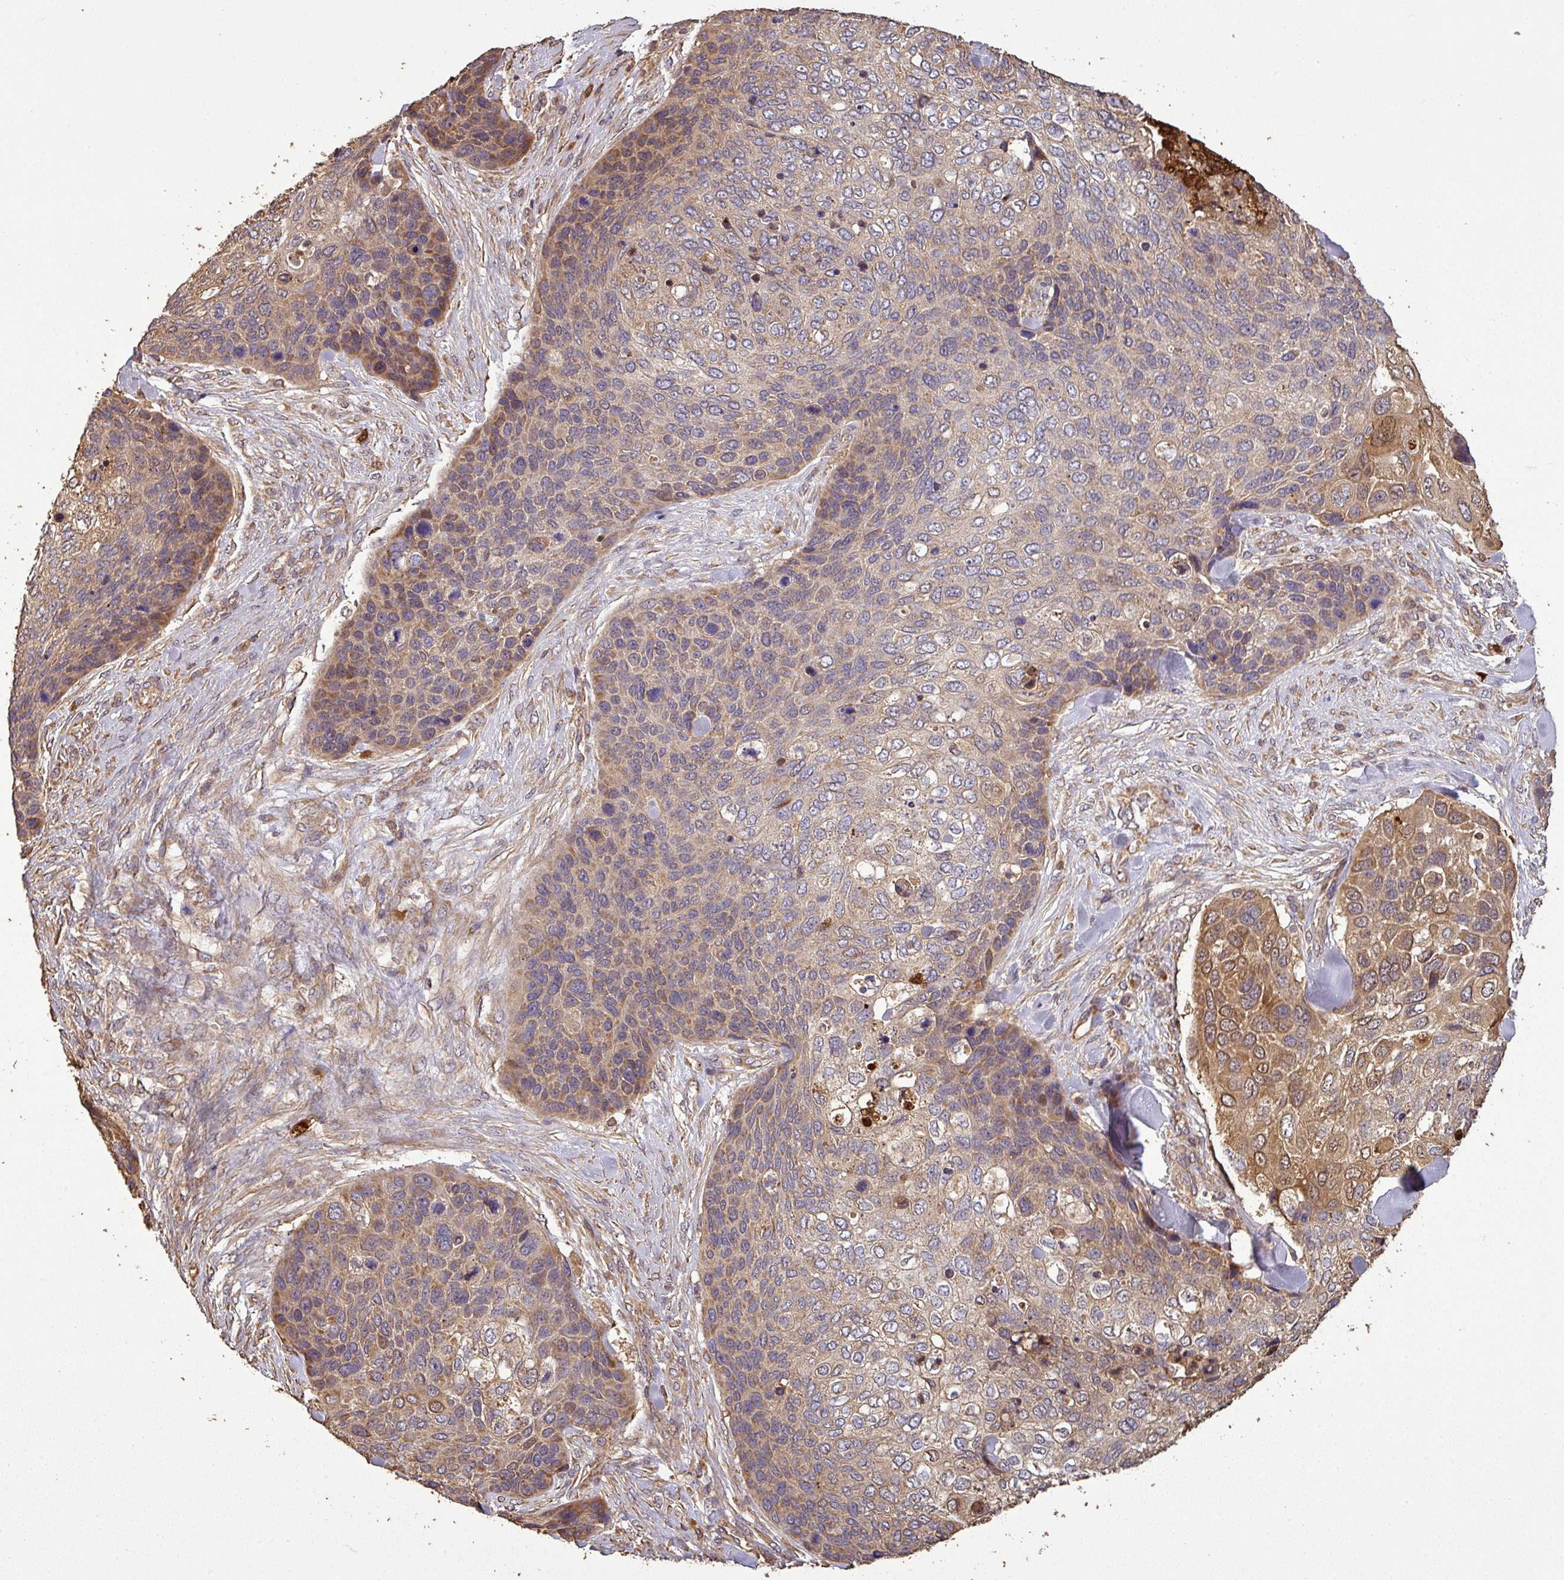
{"staining": {"intensity": "moderate", "quantity": "25%-75%", "location": "cytoplasmic/membranous"}, "tissue": "skin cancer", "cell_type": "Tumor cells", "image_type": "cancer", "snomed": [{"axis": "morphology", "description": "Basal cell carcinoma"}, {"axis": "topography", "description": "Skin"}], "caption": "The histopathology image displays a brown stain indicating the presence of a protein in the cytoplasmic/membranous of tumor cells in skin cancer.", "gene": "PLEKHM1", "patient": {"sex": "female", "age": 74}}